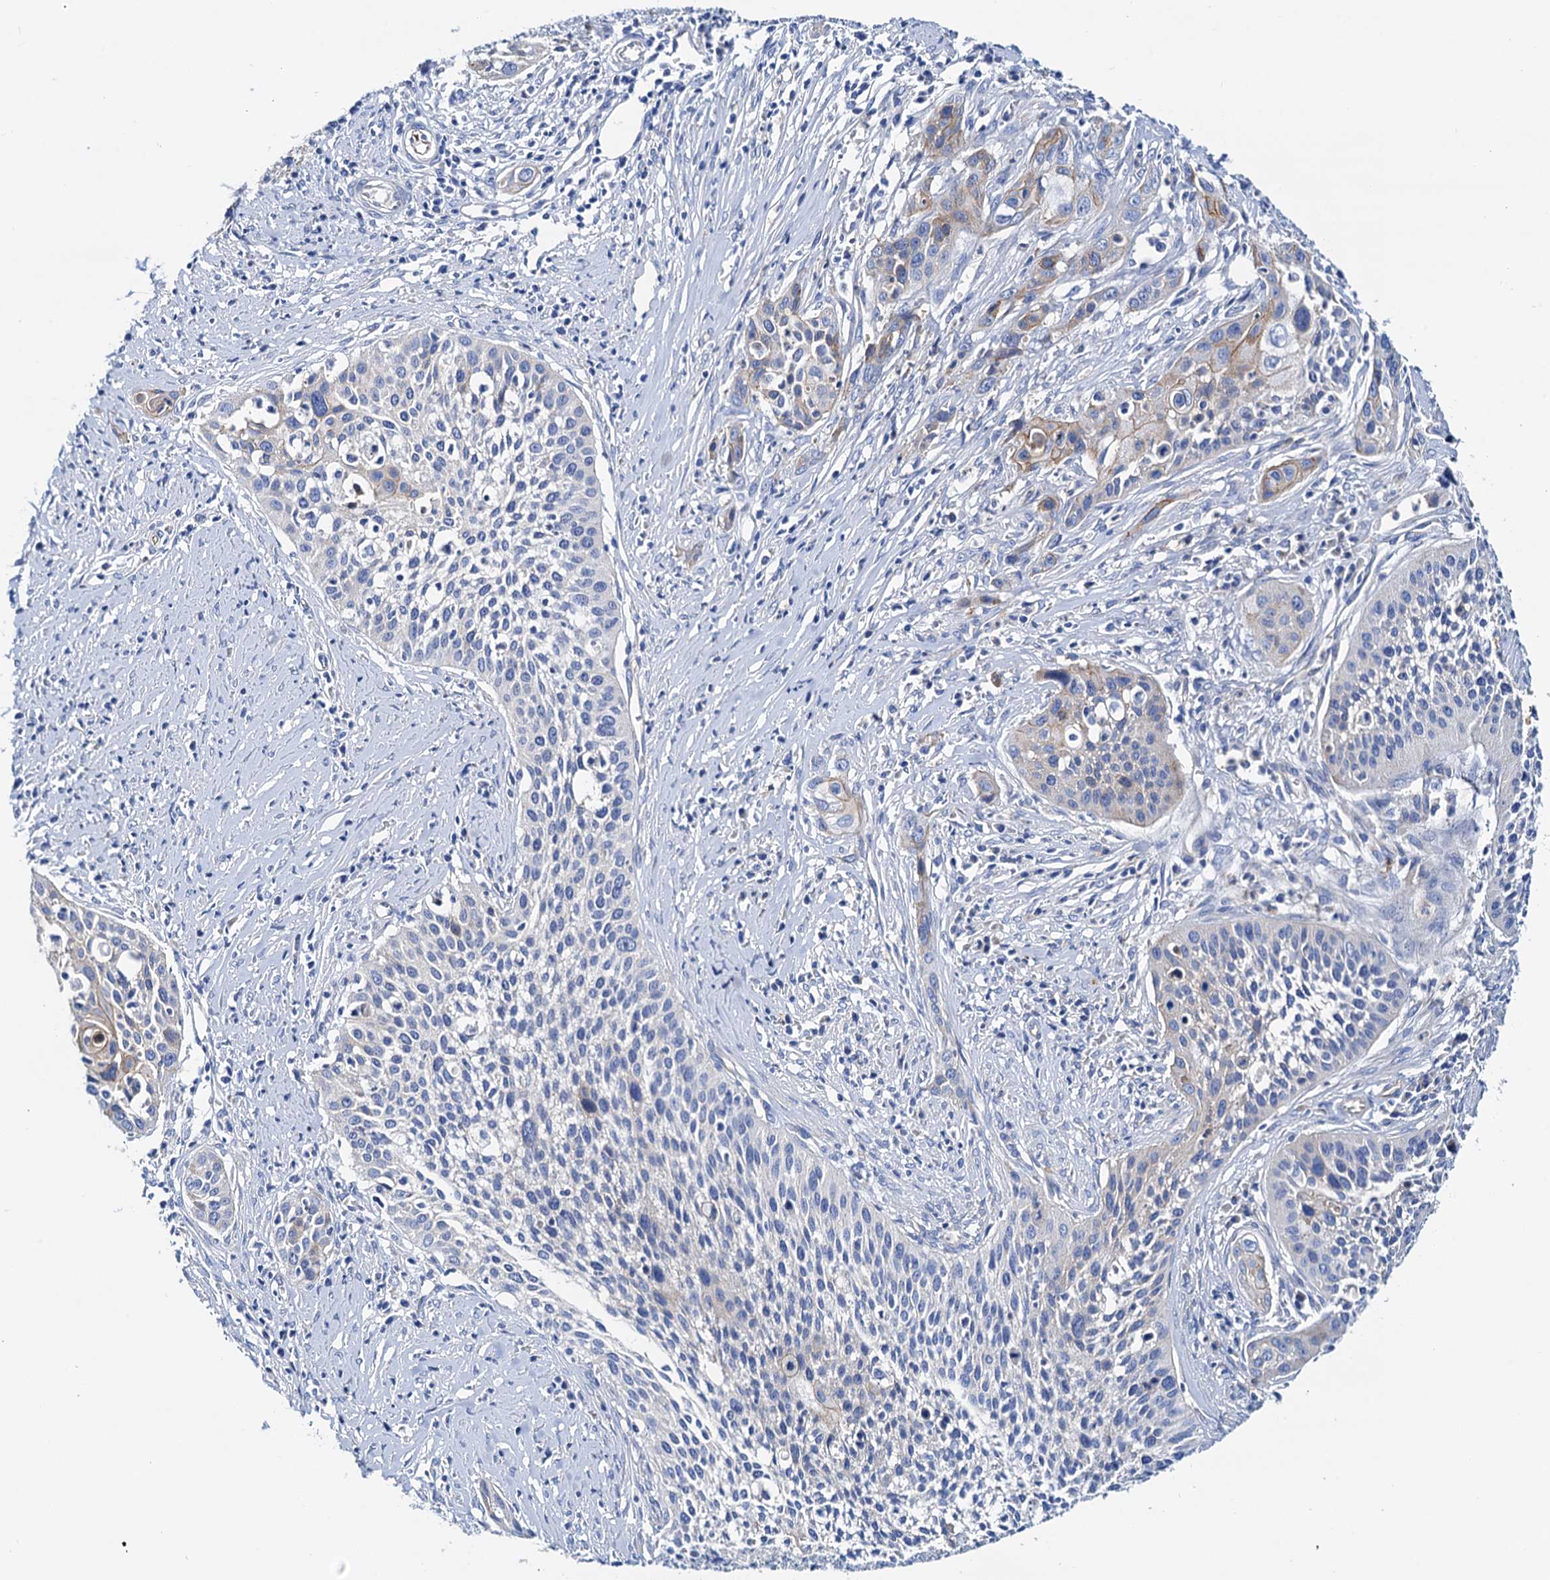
{"staining": {"intensity": "weak", "quantity": "<25%", "location": "cytoplasmic/membranous"}, "tissue": "cervical cancer", "cell_type": "Tumor cells", "image_type": "cancer", "snomed": [{"axis": "morphology", "description": "Squamous cell carcinoma, NOS"}, {"axis": "topography", "description": "Cervix"}], "caption": "Tumor cells are negative for brown protein staining in cervical squamous cell carcinoma. The staining was performed using DAB to visualize the protein expression in brown, while the nuclei were stained in blue with hematoxylin (Magnification: 20x).", "gene": "RASSF9", "patient": {"sex": "female", "age": 34}}